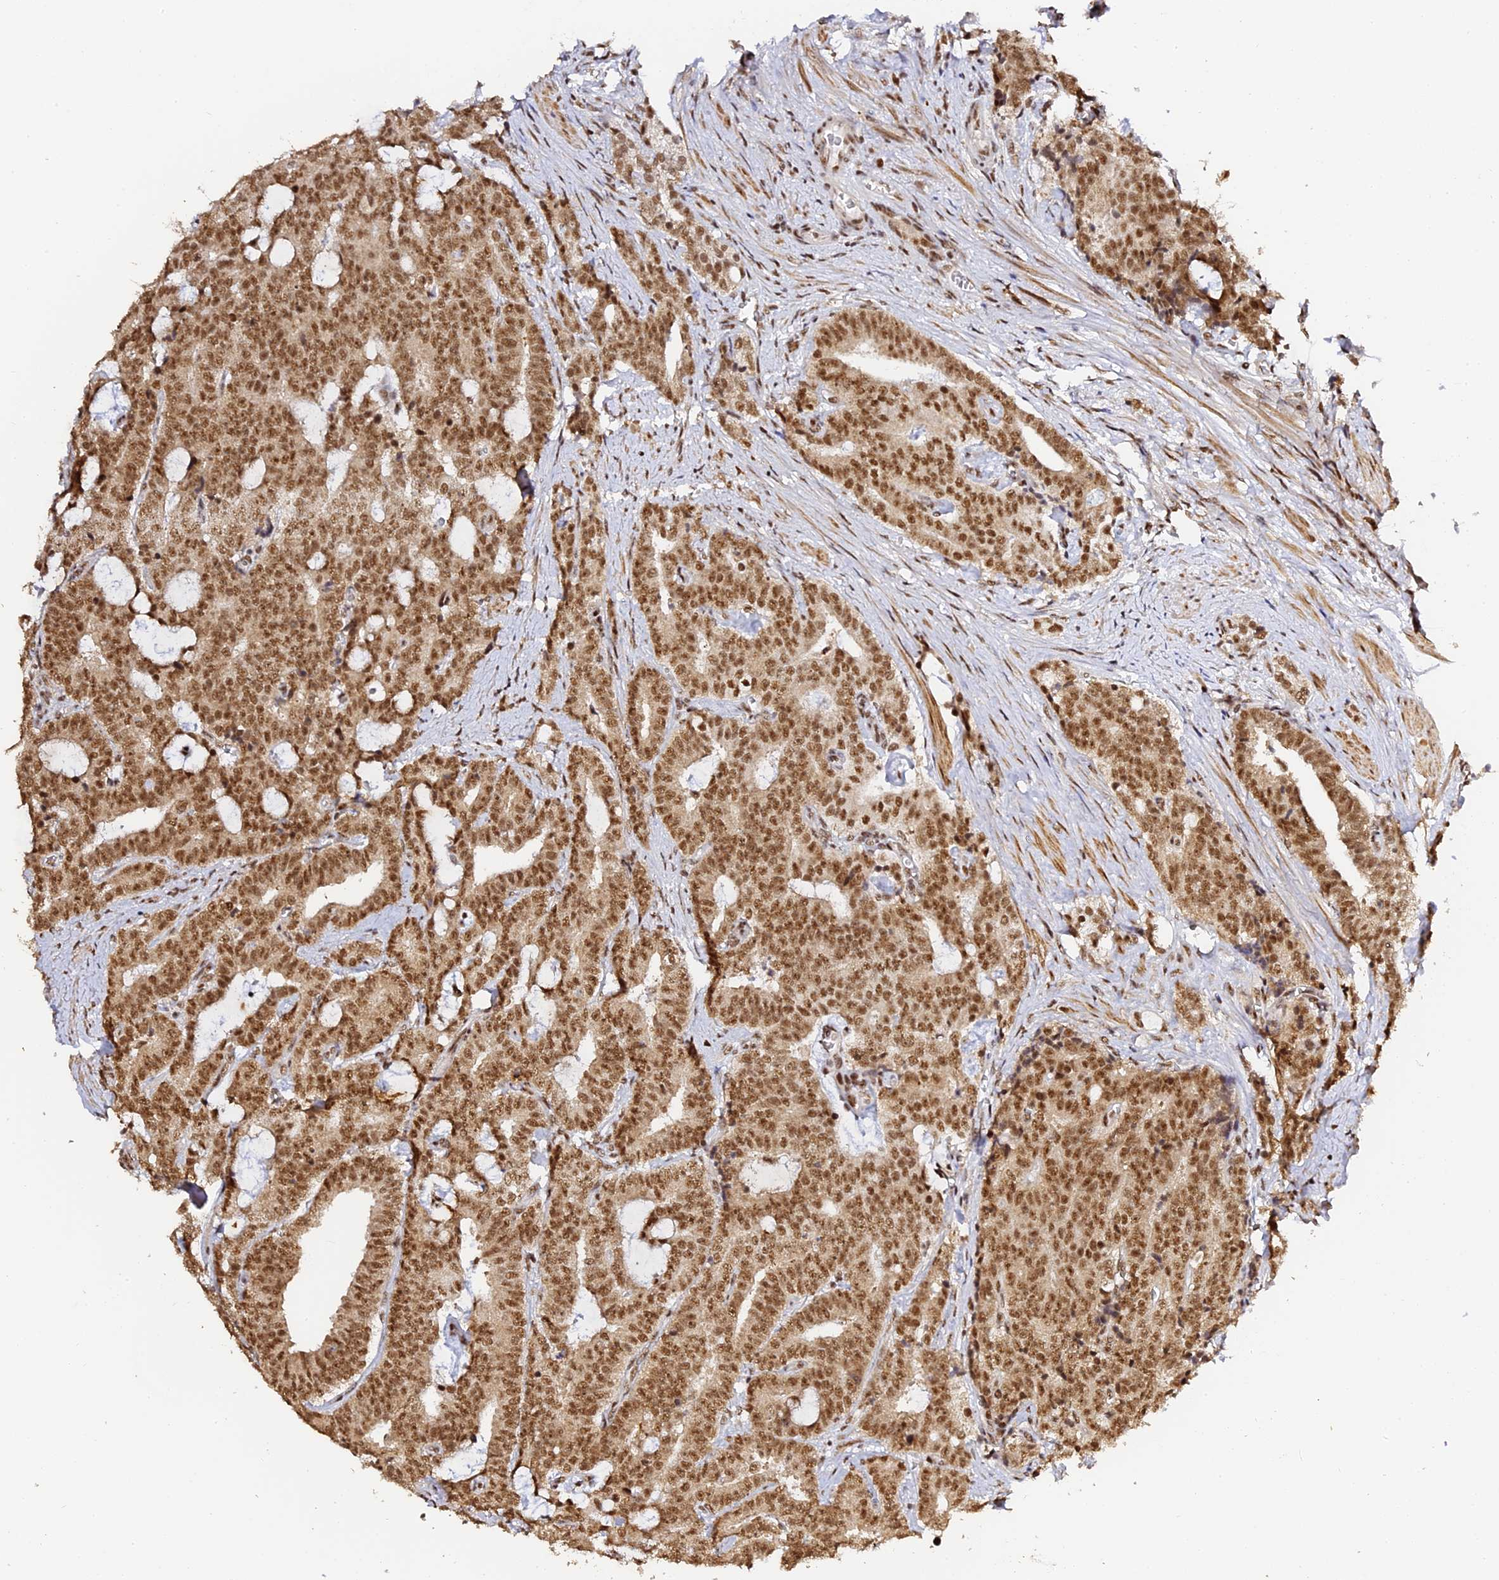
{"staining": {"intensity": "moderate", "quantity": ">75%", "location": "nuclear"}, "tissue": "prostate cancer", "cell_type": "Tumor cells", "image_type": "cancer", "snomed": [{"axis": "morphology", "description": "Adenocarcinoma, High grade"}, {"axis": "topography", "description": "Prostate and seminal vesicle, NOS"}], "caption": "Adenocarcinoma (high-grade) (prostate) tissue reveals moderate nuclear positivity in approximately >75% of tumor cells (DAB = brown stain, brightfield microscopy at high magnification).", "gene": "MCRS1", "patient": {"sex": "male", "age": 67}}